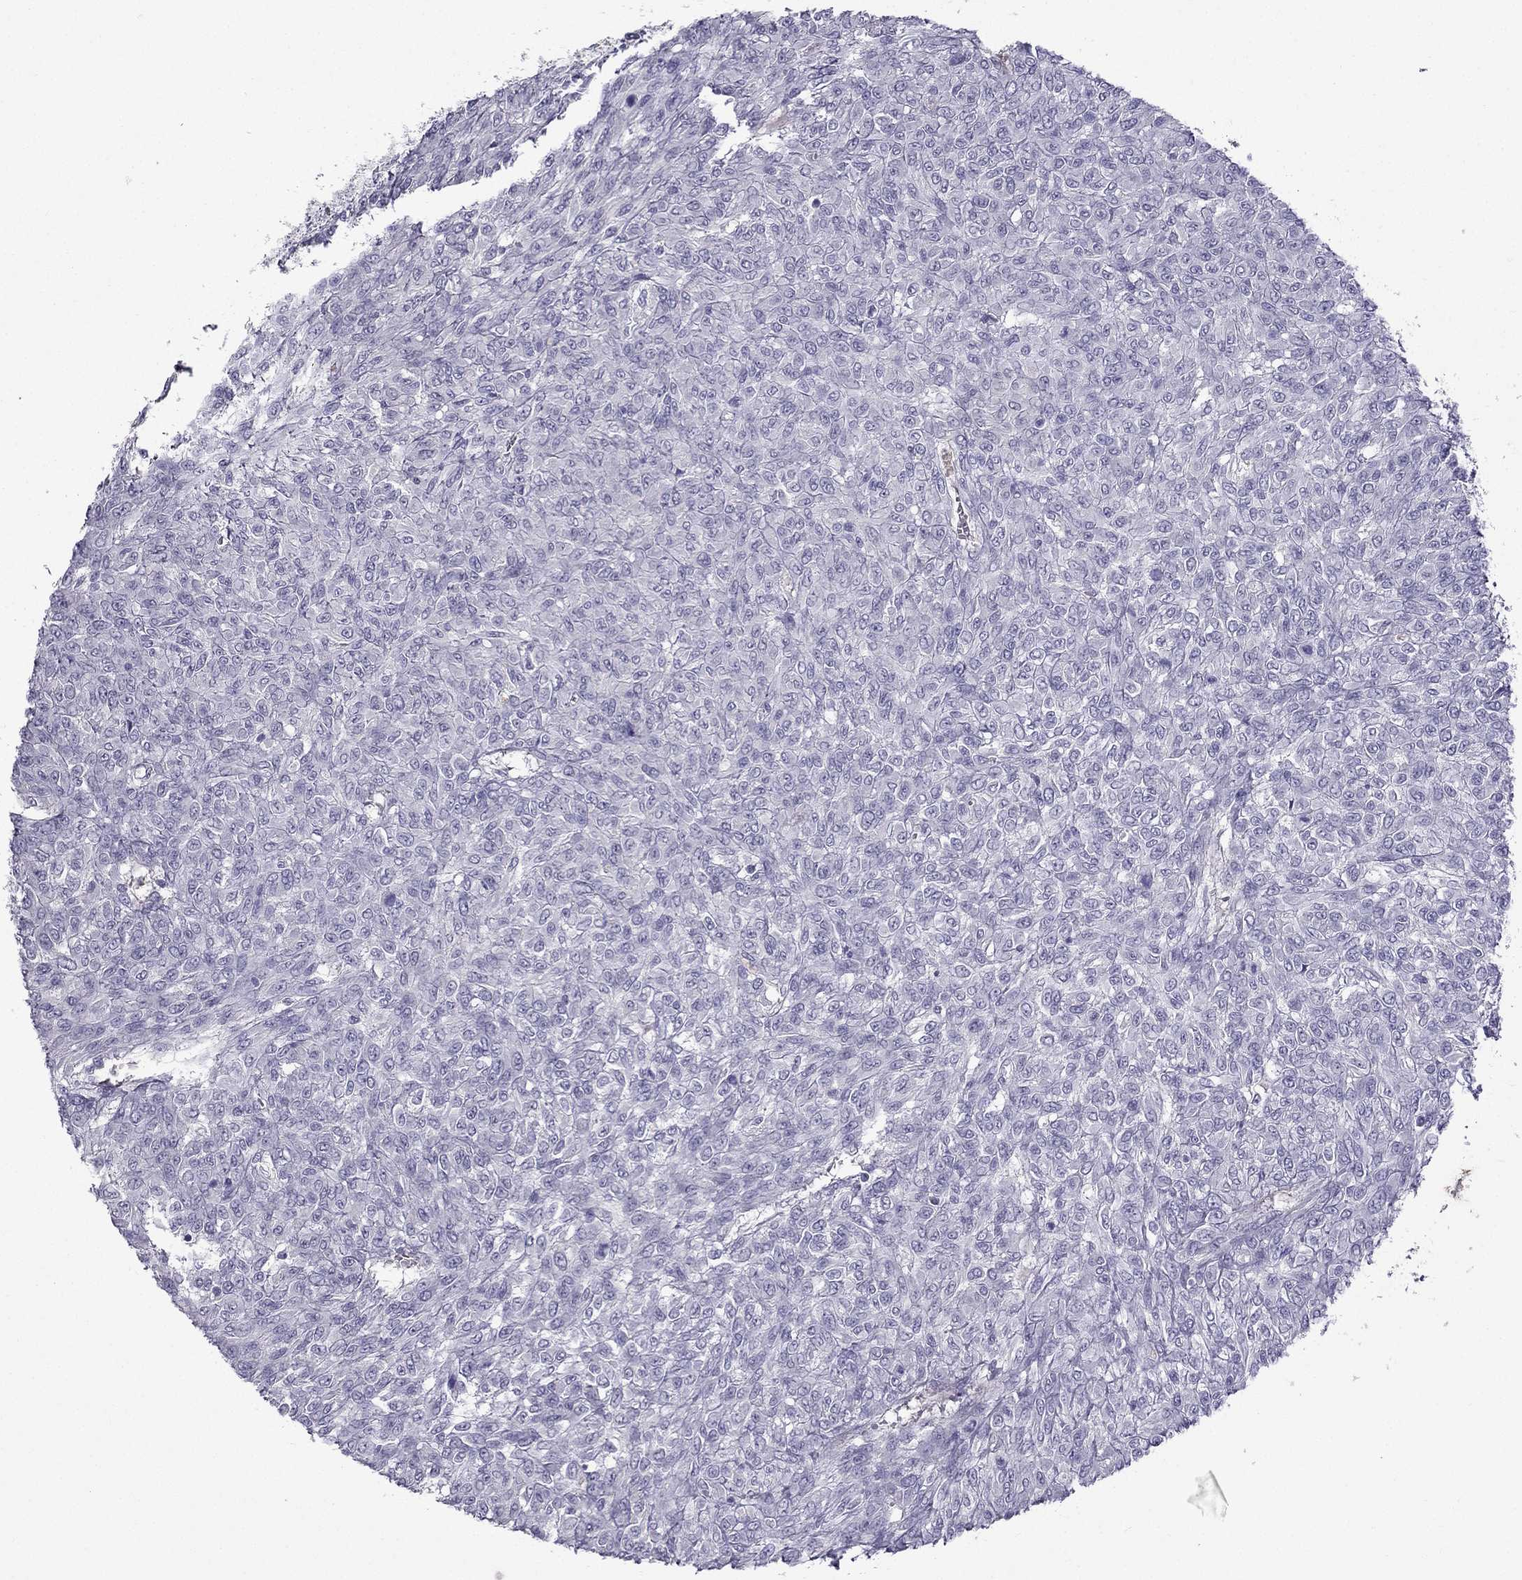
{"staining": {"intensity": "negative", "quantity": "none", "location": "none"}, "tissue": "renal cancer", "cell_type": "Tumor cells", "image_type": "cancer", "snomed": [{"axis": "morphology", "description": "Adenocarcinoma, NOS"}, {"axis": "topography", "description": "Kidney"}], "caption": "This image is of renal adenocarcinoma stained with immunohistochemistry (IHC) to label a protein in brown with the nuclei are counter-stained blue. There is no positivity in tumor cells. Nuclei are stained in blue.", "gene": "STOML3", "patient": {"sex": "male", "age": 58}}